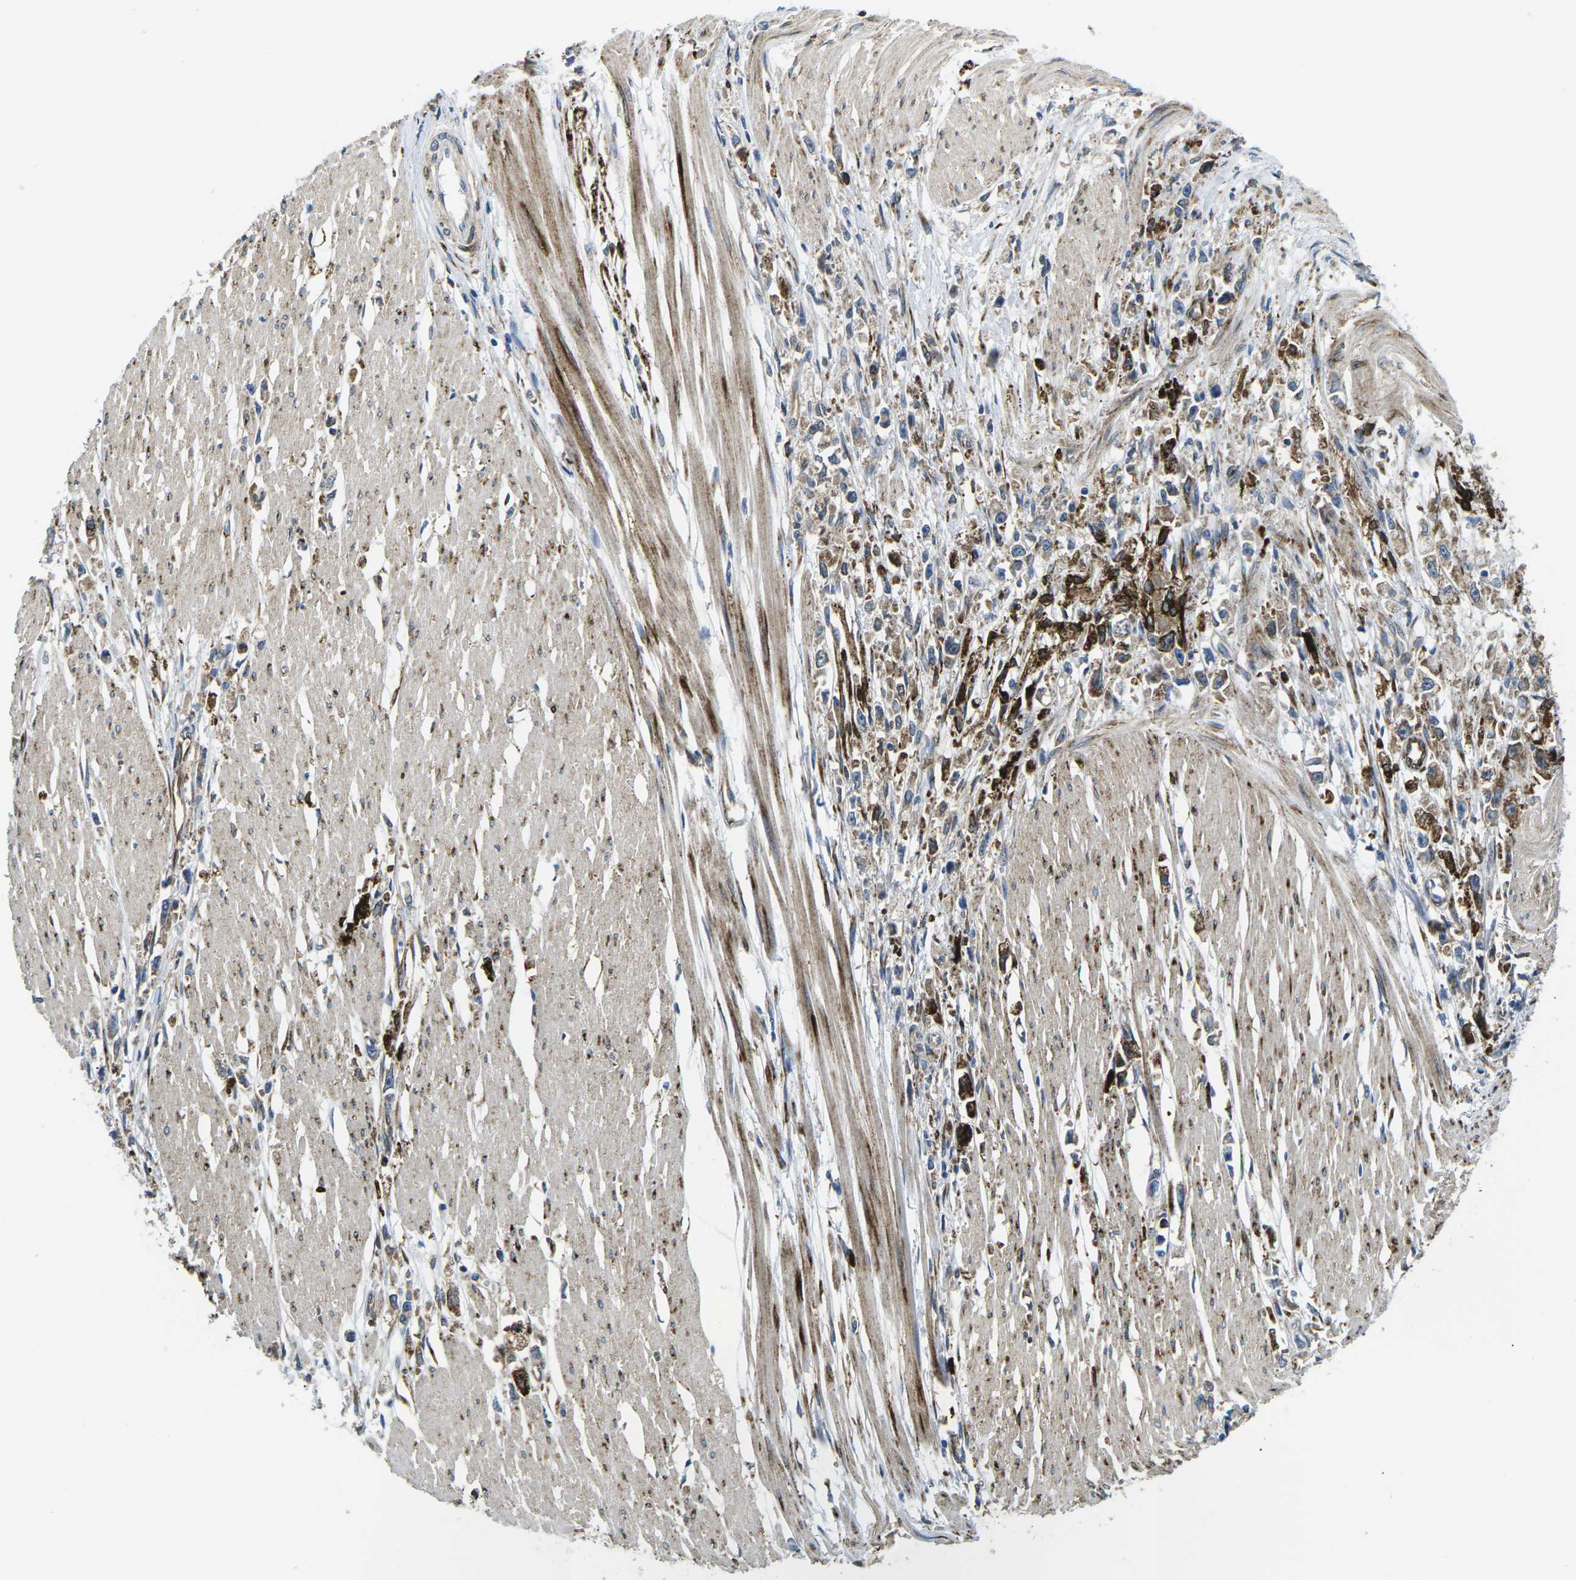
{"staining": {"intensity": "strong", "quantity": "25%-75%", "location": "cytoplasmic/membranous"}, "tissue": "stomach cancer", "cell_type": "Tumor cells", "image_type": "cancer", "snomed": [{"axis": "morphology", "description": "Adenocarcinoma, NOS"}, {"axis": "topography", "description": "Stomach"}], "caption": "Human stomach adenocarcinoma stained with a protein marker displays strong staining in tumor cells.", "gene": "PDZD8", "patient": {"sex": "female", "age": 59}}